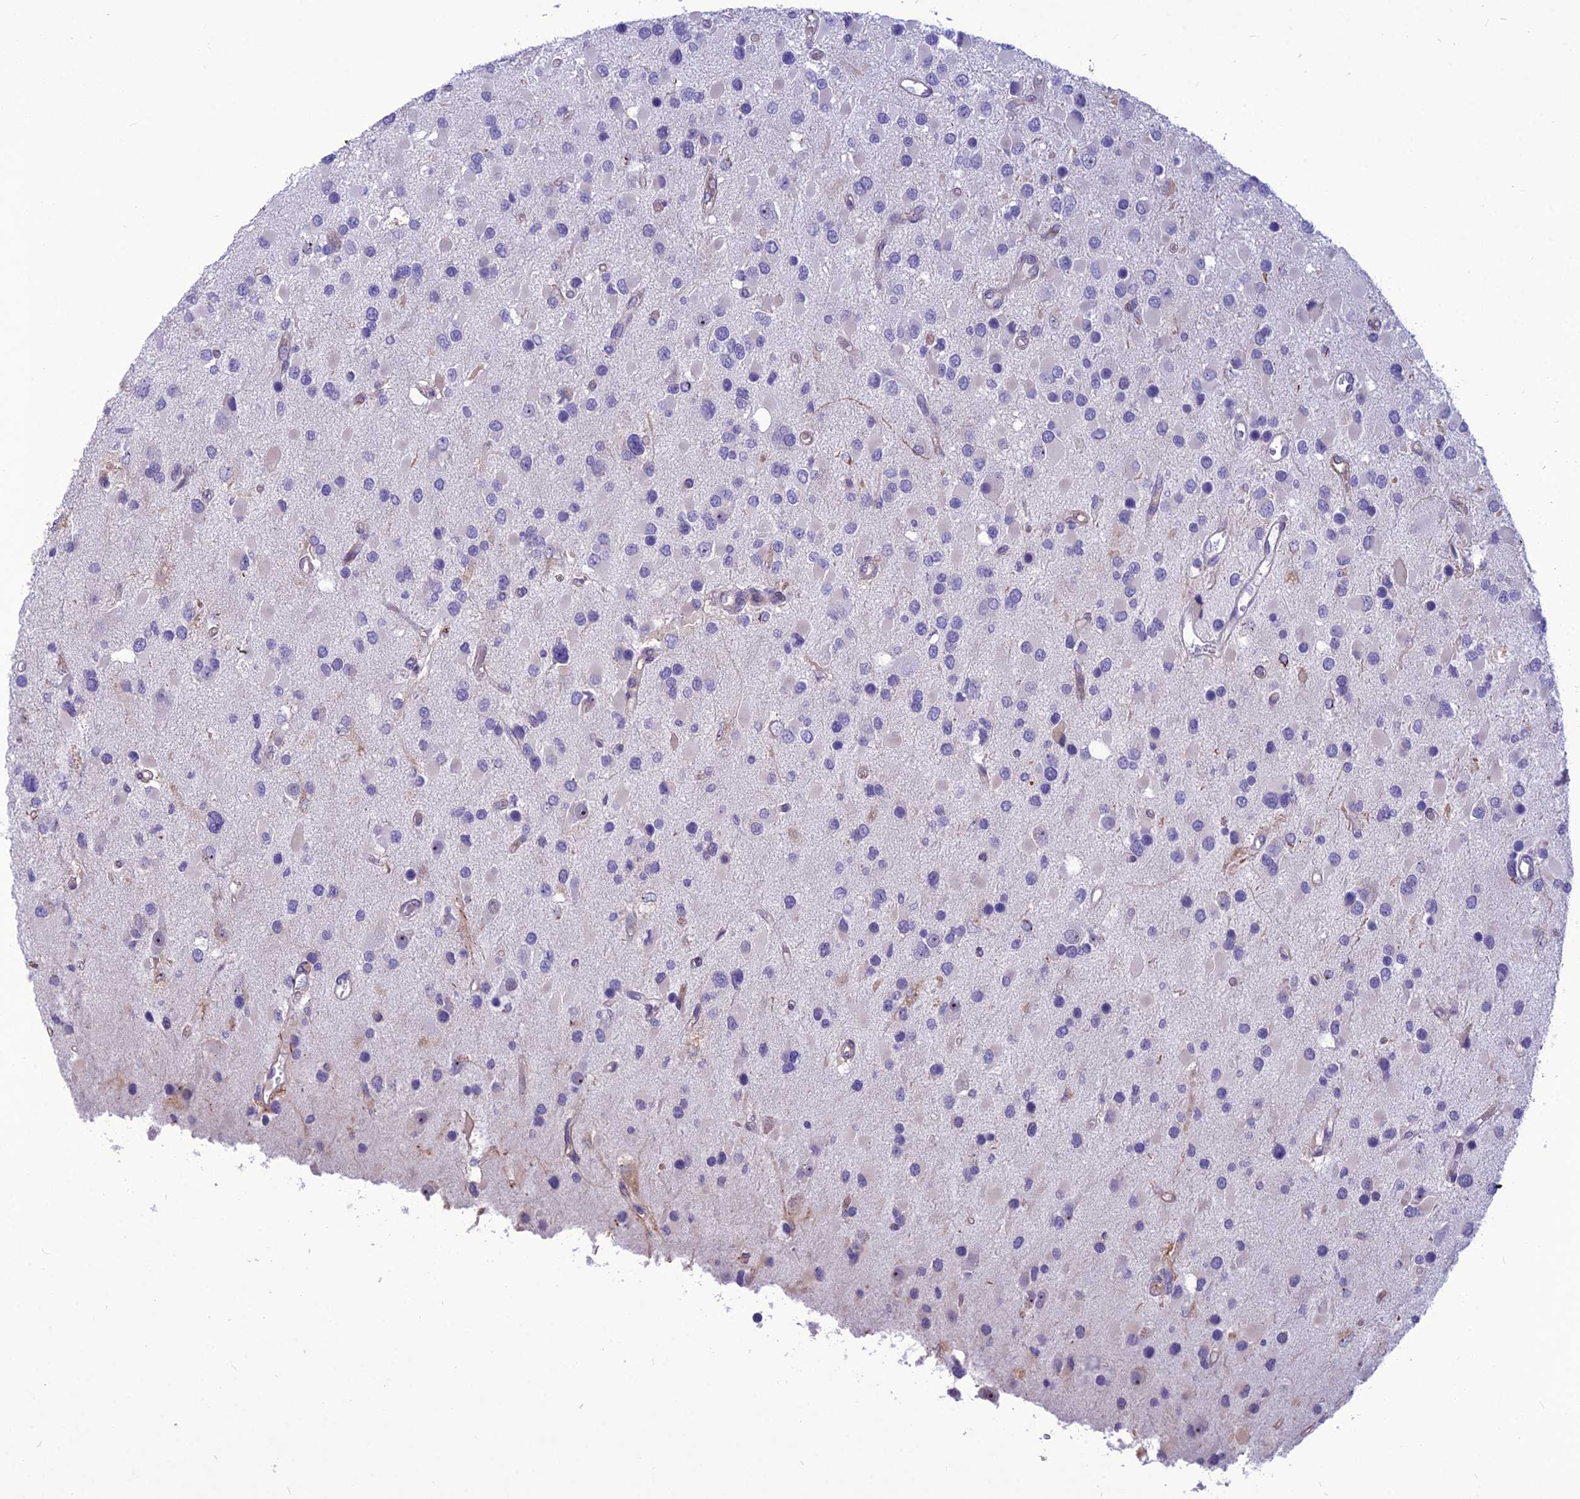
{"staining": {"intensity": "negative", "quantity": "none", "location": "none"}, "tissue": "glioma", "cell_type": "Tumor cells", "image_type": "cancer", "snomed": [{"axis": "morphology", "description": "Glioma, malignant, High grade"}, {"axis": "topography", "description": "Brain"}], "caption": "DAB immunohistochemical staining of malignant high-grade glioma displays no significant positivity in tumor cells.", "gene": "BBS7", "patient": {"sex": "male", "age": 53}}